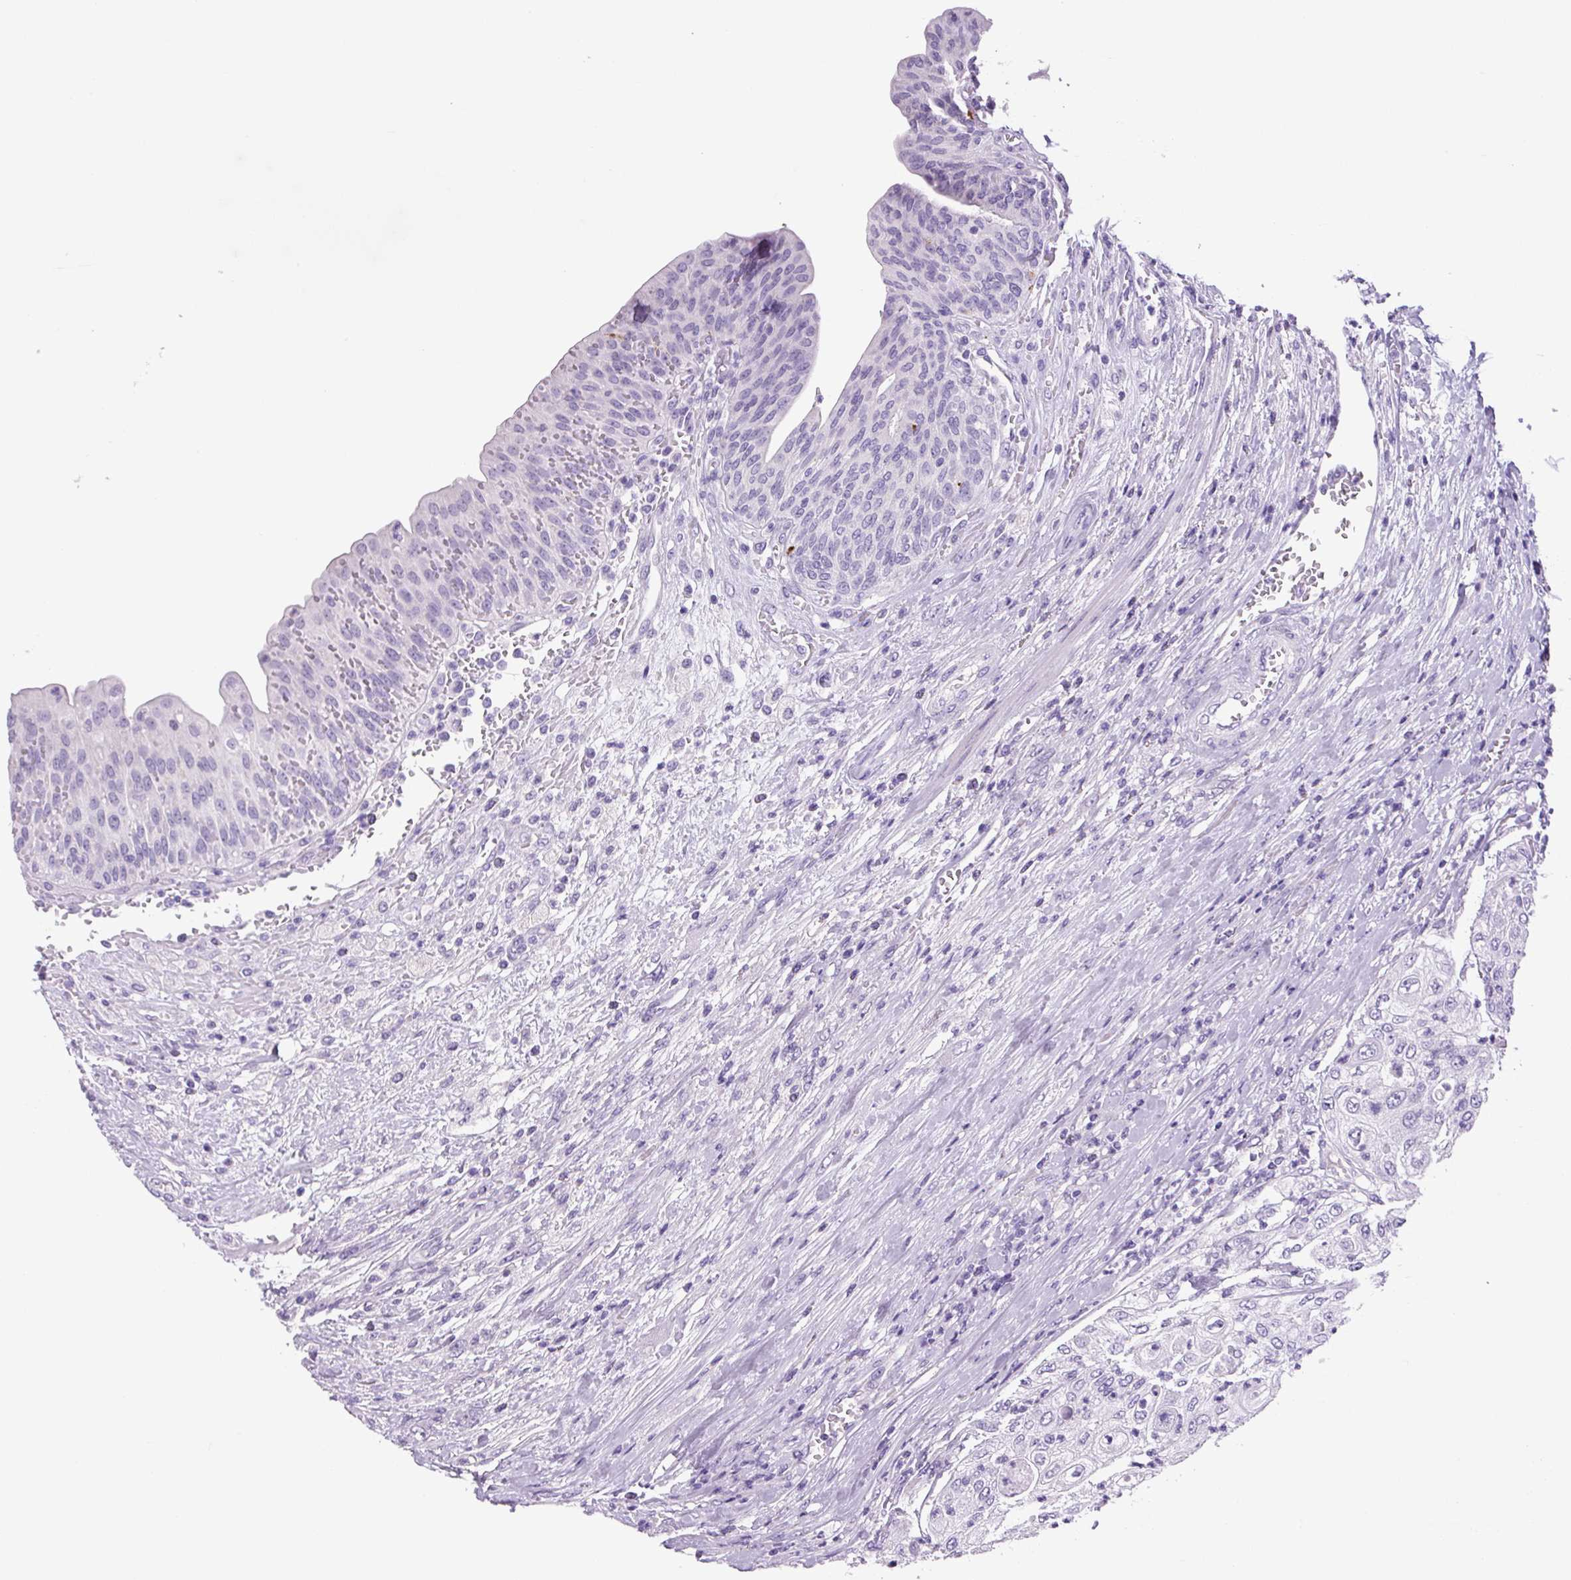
{"staining": {"intensity": "negative", "quantity": "none", "location": "none"}, "tissue": "urothelial cancer", "cell_type": "Tumor cells", "image_type": "cancer", "snomed": [{"axis": "morphology", "description": "Urothelial carcinoma, High grade"}, {"axis": "topography", "description": "Urinary bladder"}], "caption": "A photomicrograph of human high-grade urothelial carcinoma is negative for staining in tumor cells.", "gene": "CHGA", "patient": {"sex": "female", "age": 79}}